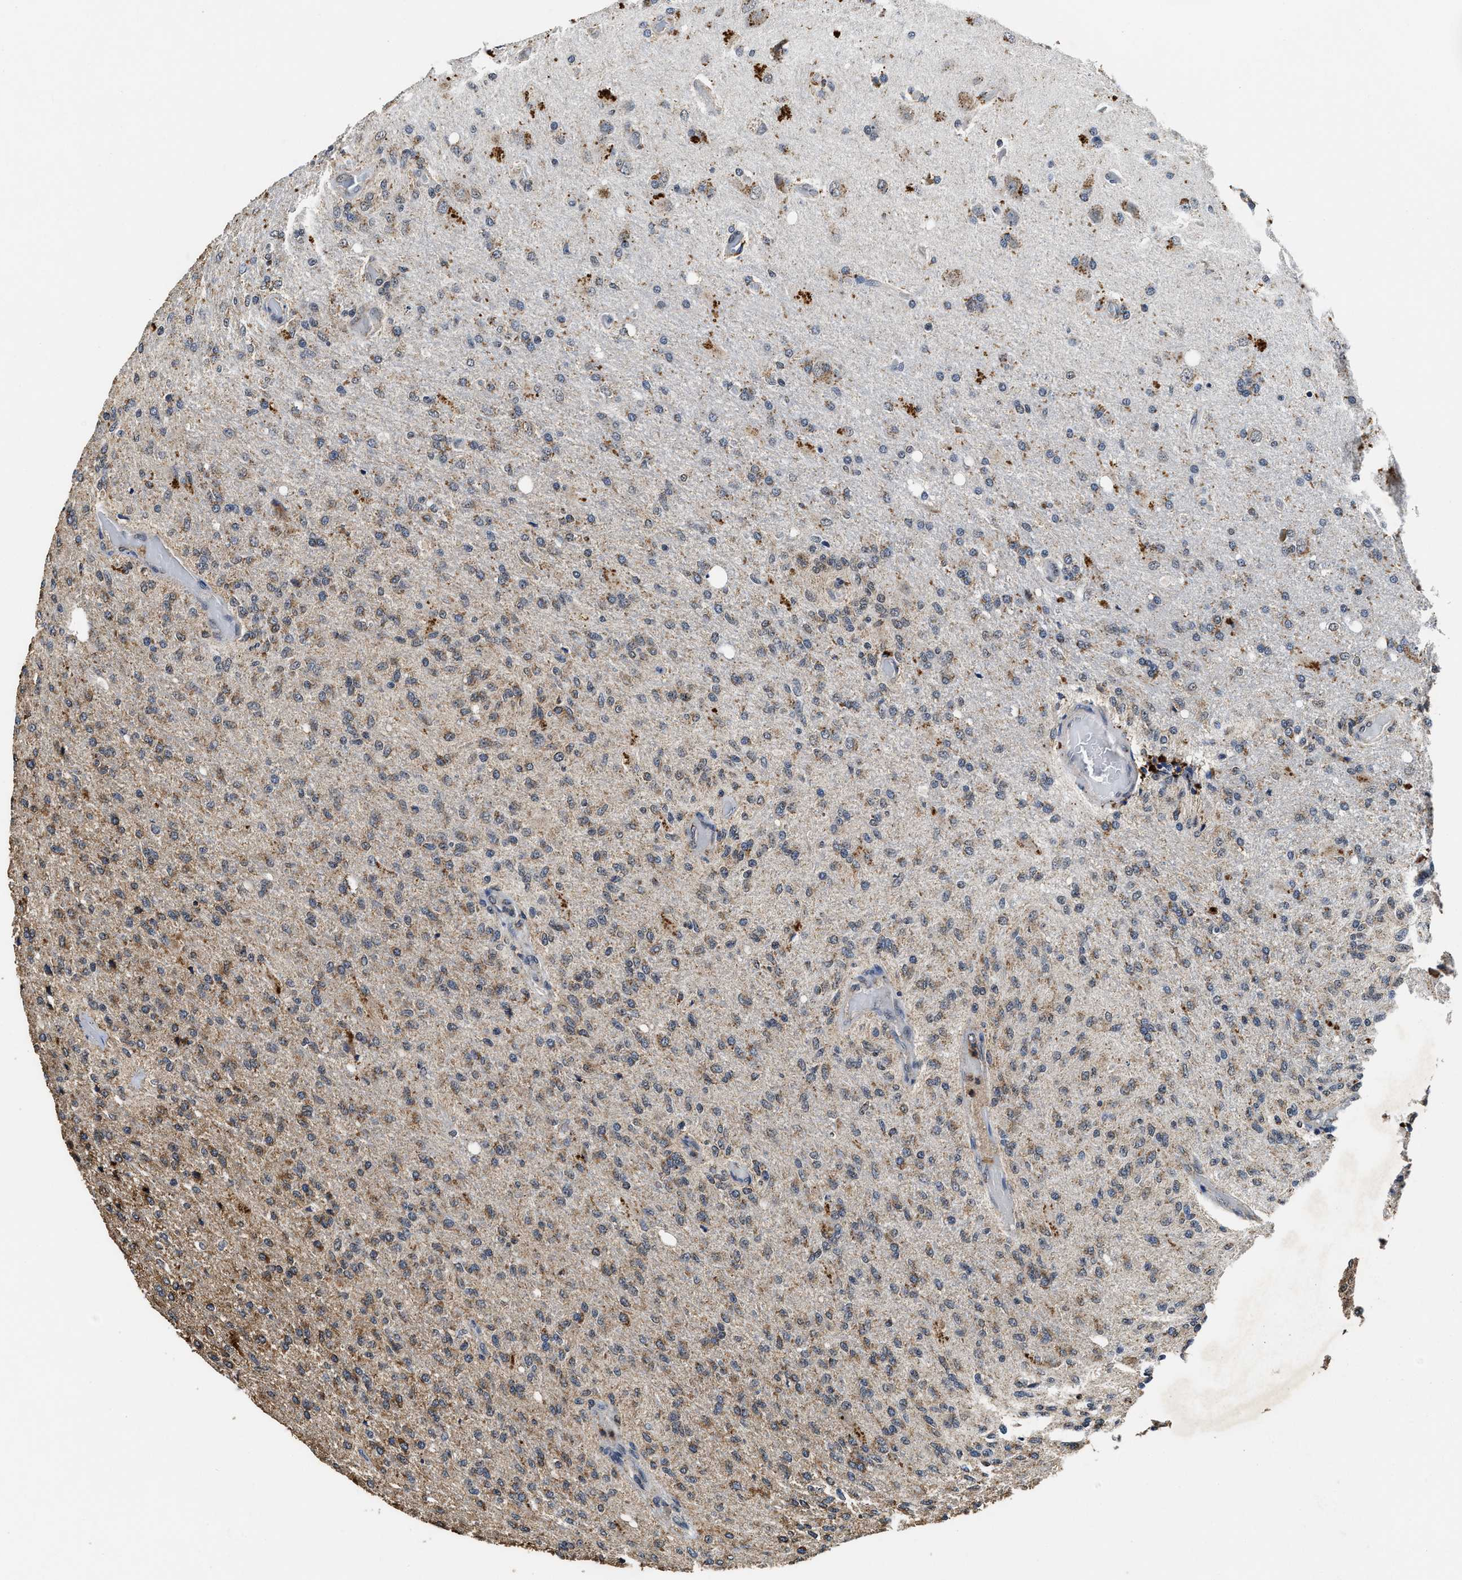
{"staining": {"intensity": "weak", "quantity": "<25%", "location": "cytoplasmic/membranous"}, "tissue": "glioma", "cell_type": "Tumor cells", "image_type": "cancer", "snomed": [{"axis": "morphology", "description": "Normal tissue, NOS"}, {"axis": "morphology", "description": "Glioma, malignant, High grade"}, {"axis": "topography", "description": "Cerebral cortex"}], "caption": "Immunohistochemical staining of malignant glioma (high-grade) displays no significant staining in tumor cells. (Stains: DAB (3,3'-diaminobenzidine) immunohistochemistry (IHC) with hematoxylin counter stain, Microscopy: brightfield microscopy at high magnification).", "gene": "ACOX1", "patient": {"sex": "male", "age": 77}}